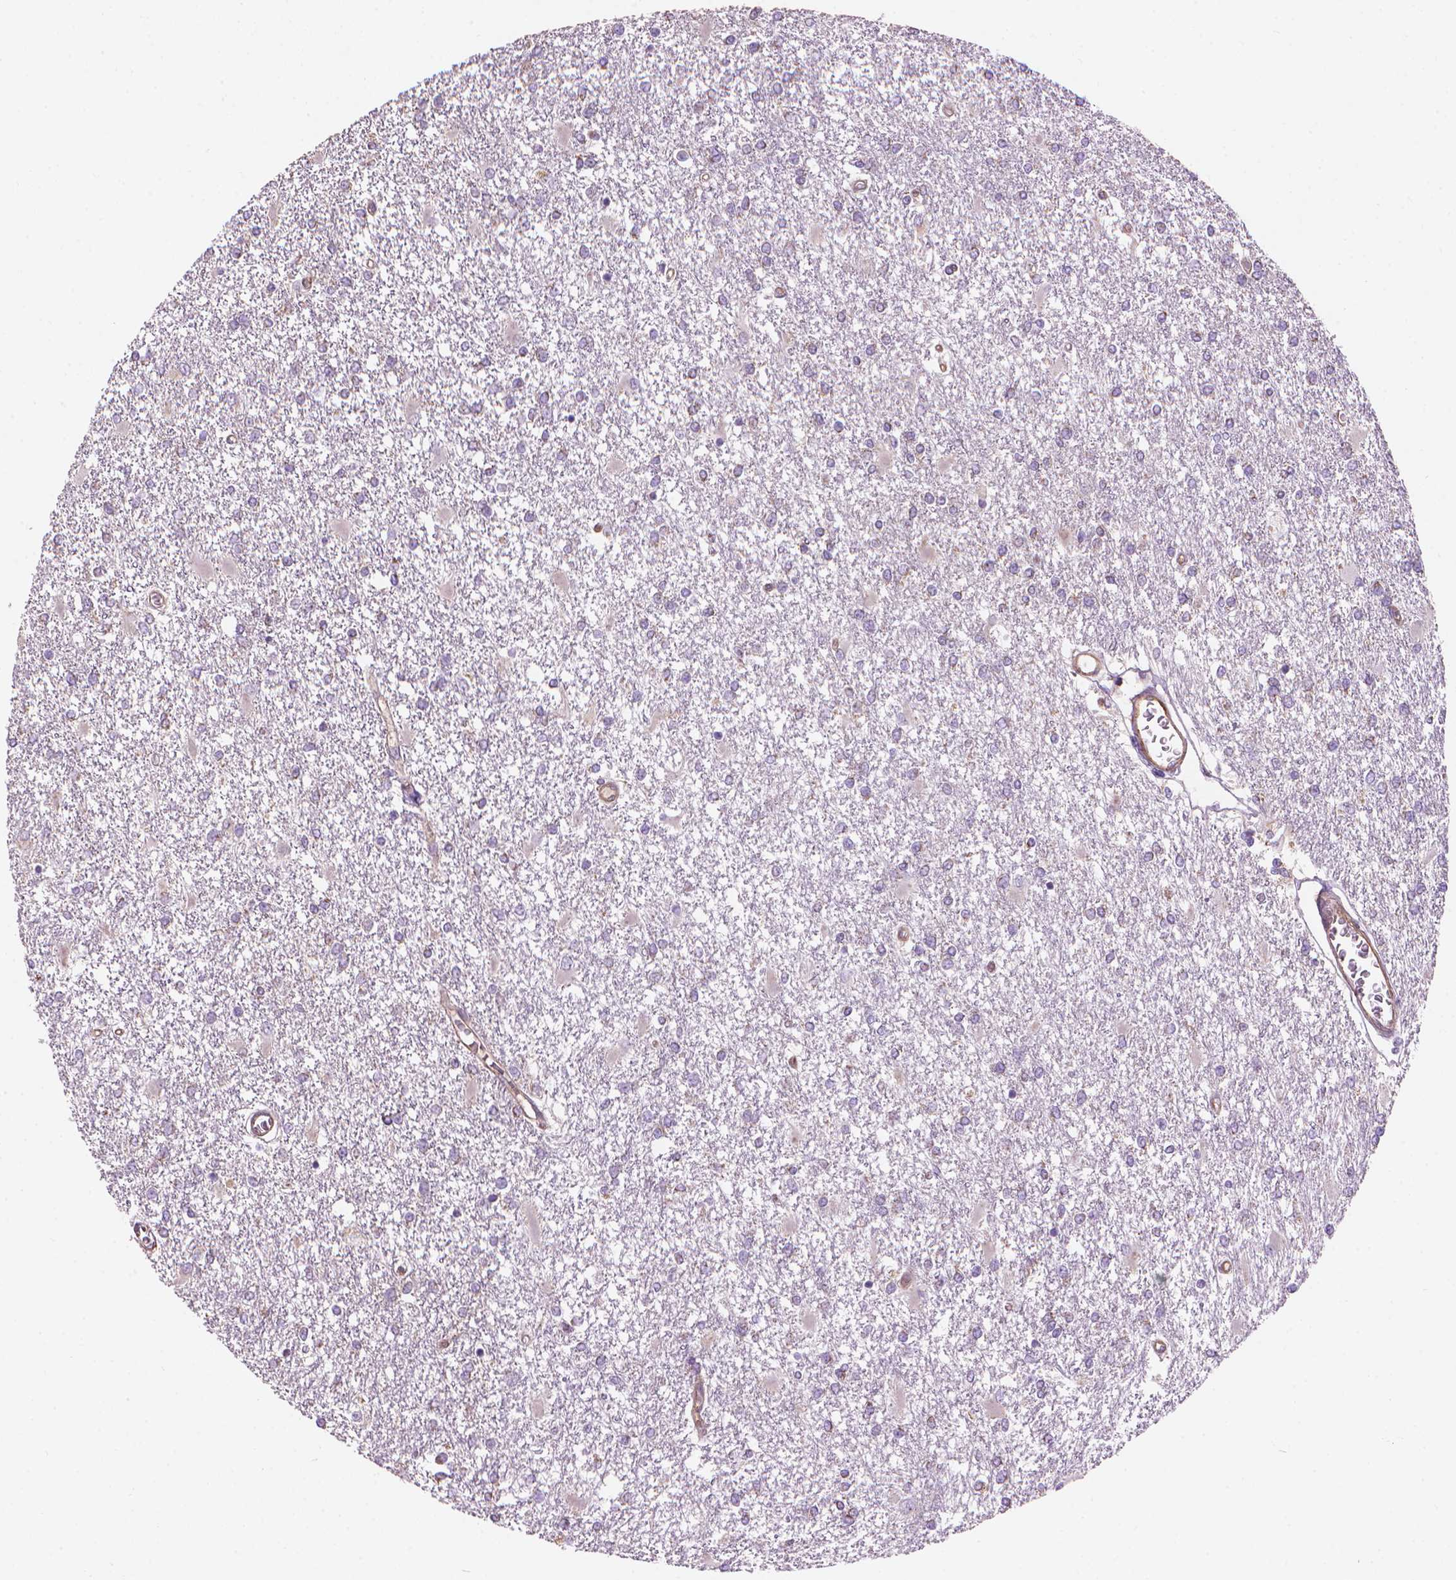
{"staining": {"intensity": "negative", "quantity": "none", "location": "none"}, "tissue": "glioma", "cell_type": "Tumor cells", "image_type": "cancer", "snomed": [{"axis": "morphology", "description": "Glioma, malignant, High grade"}, {"axis": "topography", "description": "Cerebral cortex"}], "caption": "An IHC photomicrograph of high-grade glioma (malignant) is shown. There is no staining in tumor cells of high-grade glioma (malignant).", "gene": "TTC29", "patient": {"sex": "male", "age": 79}}